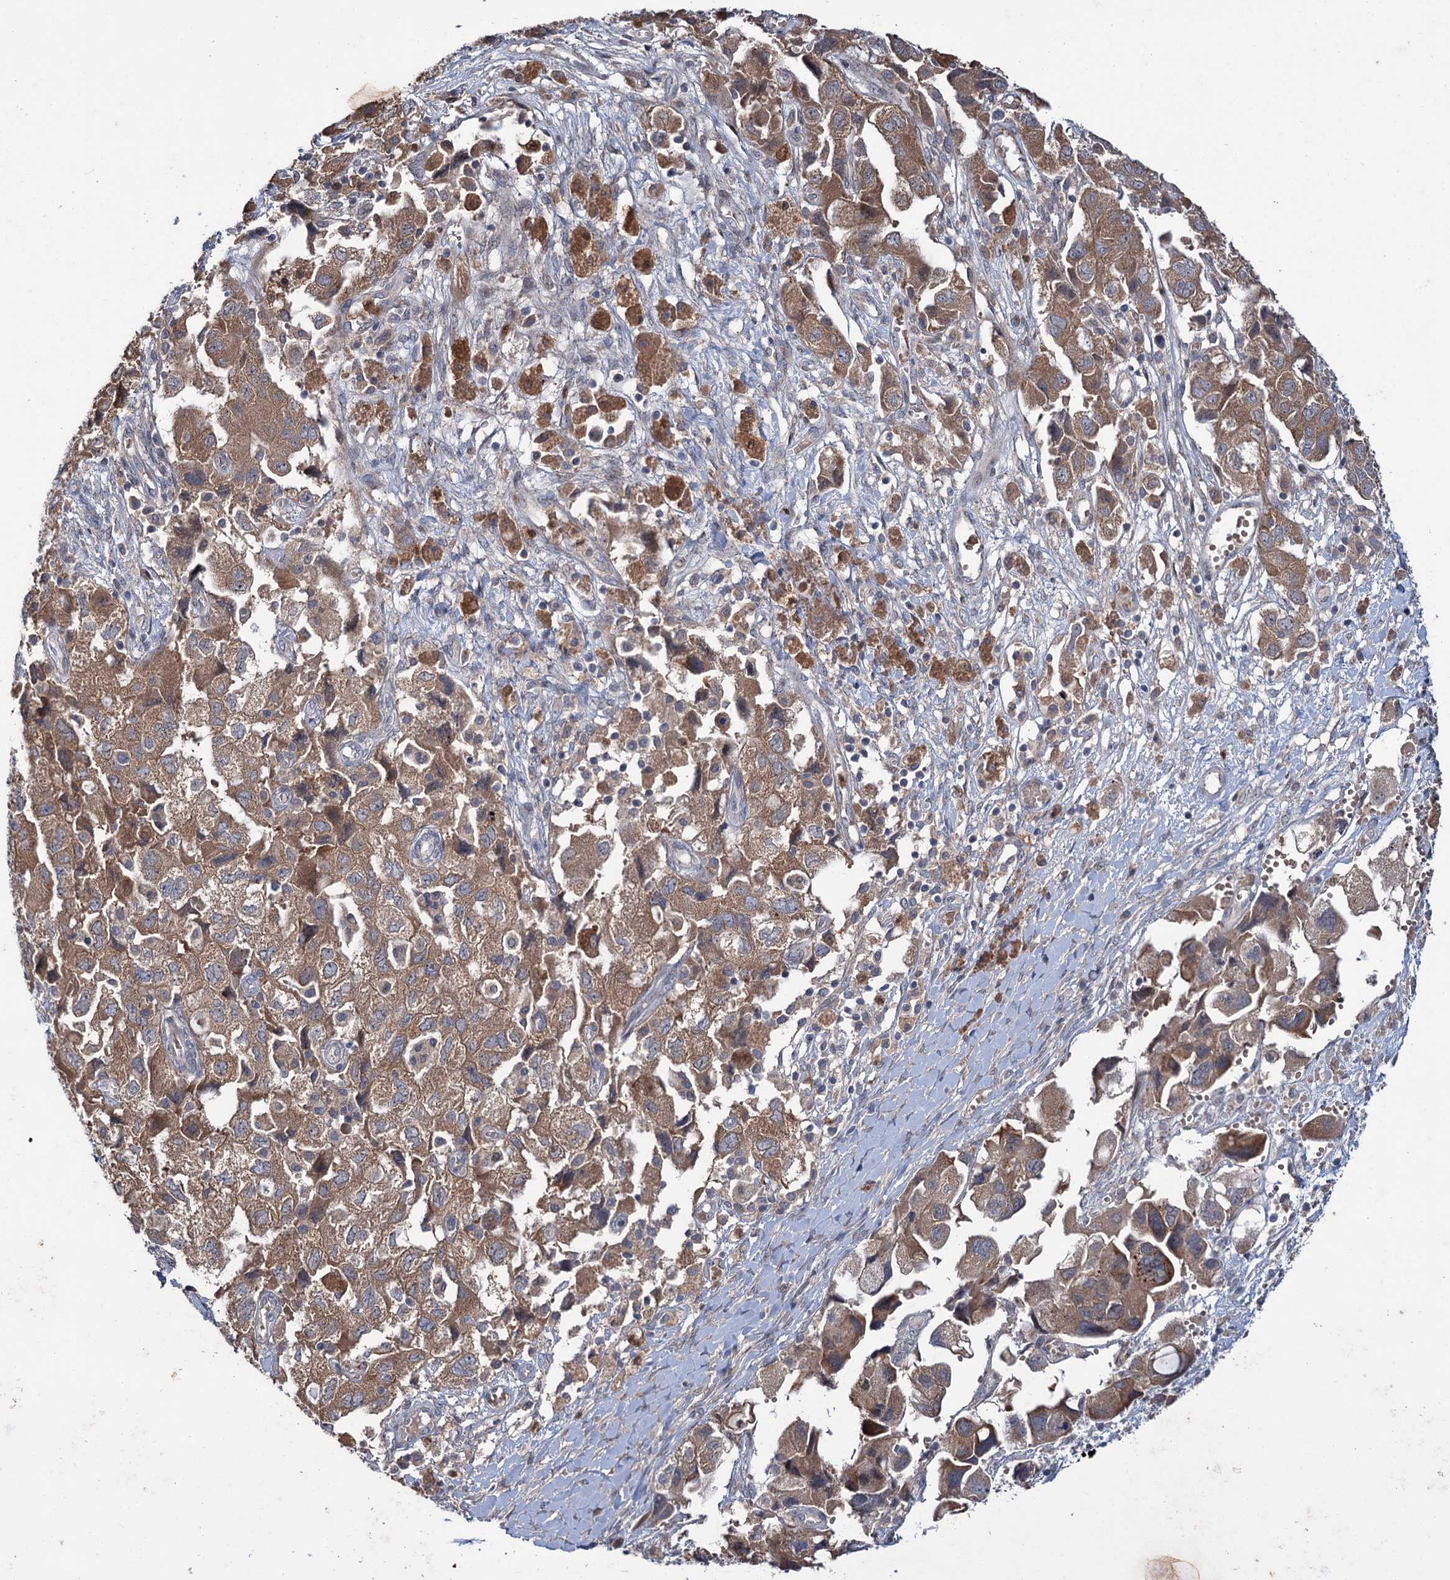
{"staining": {"intensity": "moderate", "quantity": ">75%", "location": "cytoplasmic/membranous"}, "tissue": "ovarian cancer", "cell_type": "Tumor cells", "image_type": "cancer", "snomed": [{"axis": "morphology", "description": "Carcinoma, NOS"}, {"axis": "morphology", "description": "Cystadenocarcinoma, serous, NOS"}, {"axis": "topography", "description": "Ovary"}], "caption": "Protein positivity by immunohistochemistry exhibits moderate cytoplasmic/membranous positivity in approximately >75% of tumor cells in ovarian serous cystadenocarcinoma.", "gene": "PTPN3", "patient": {"sex": "female", "age": 69}}